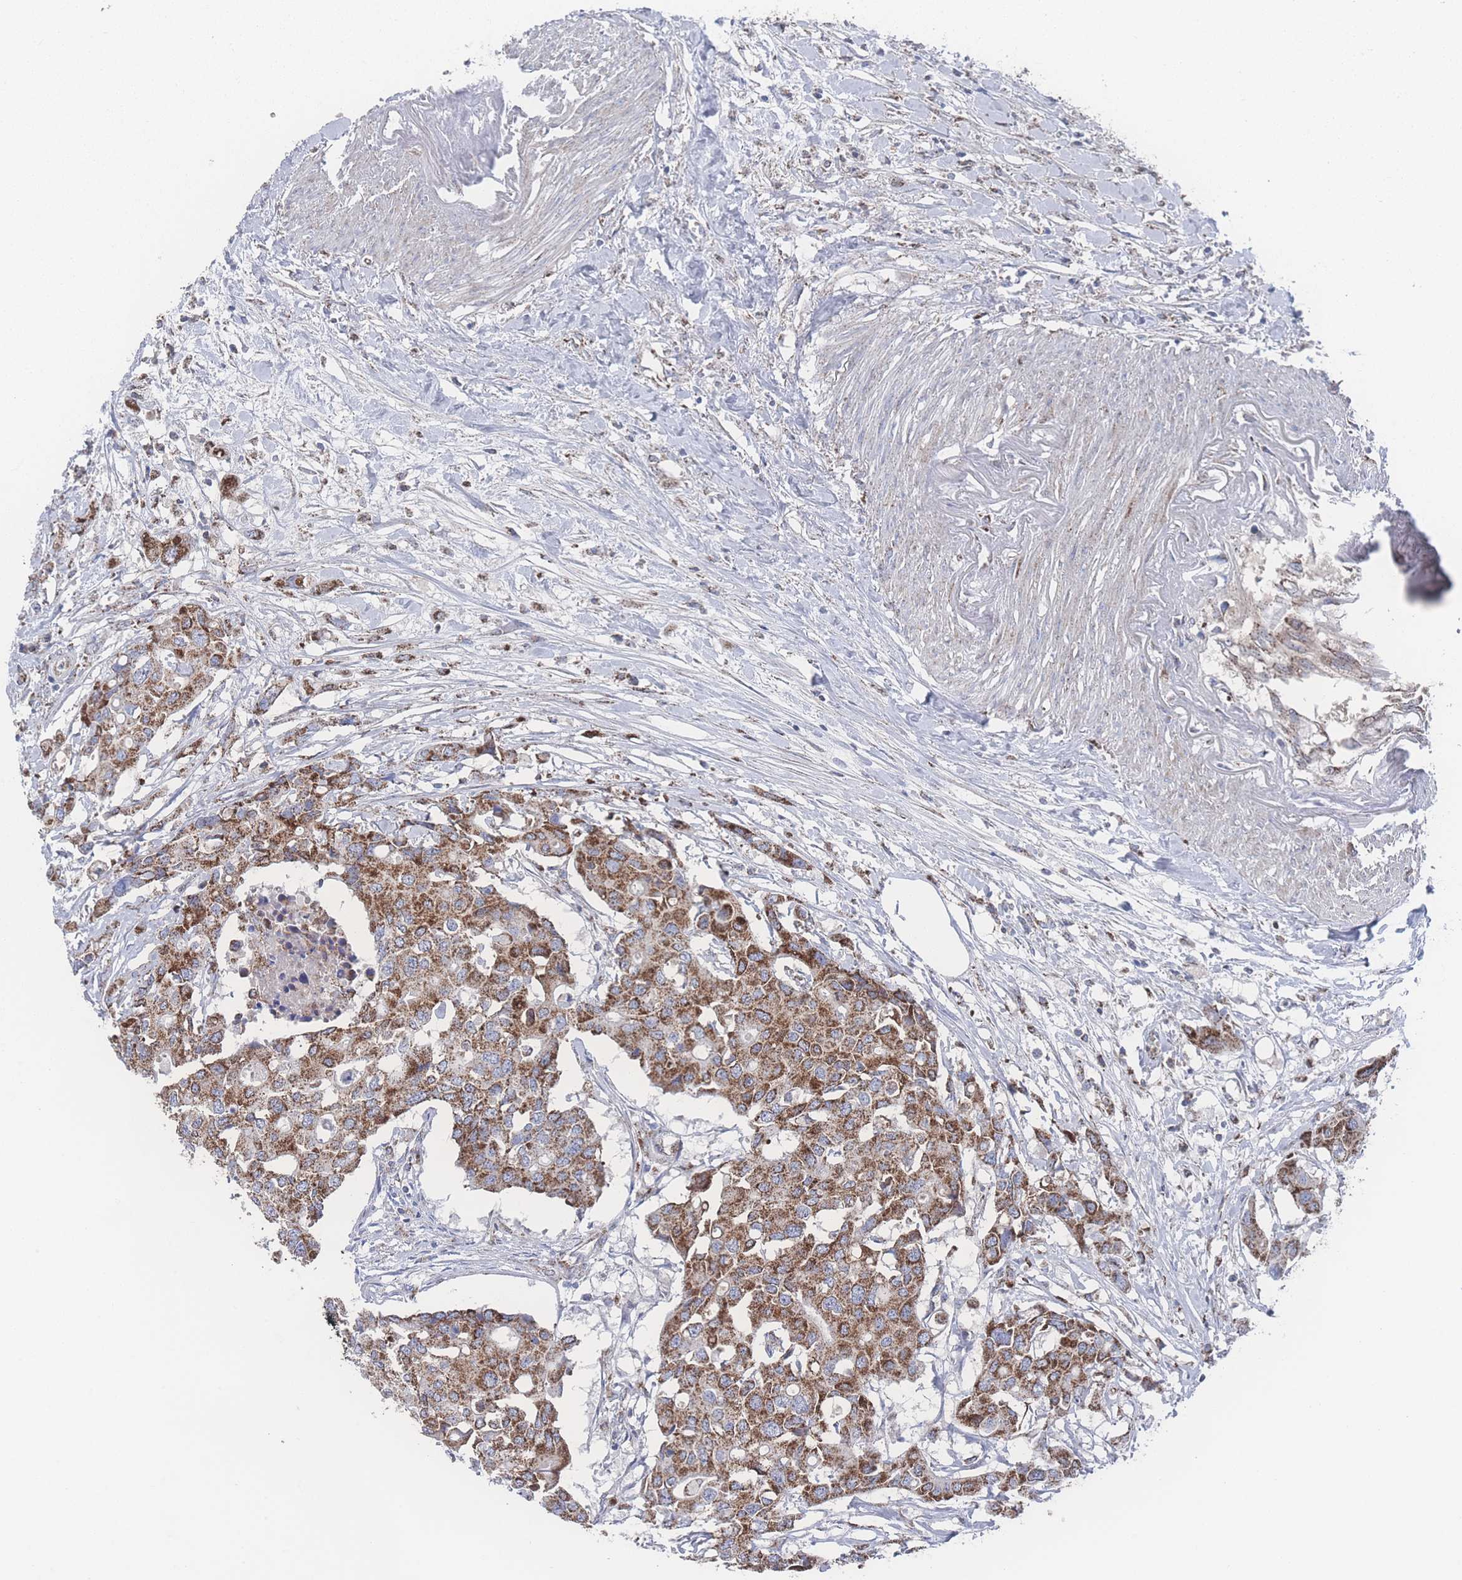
{"staining": {"intensity": "strong", "quantity": ">75%", "location": "cytoplasmic/membranous"}, "tissue": "colorectal cancer", "cell_type": "Tumor cells", "image_type": "cancer", "snomed": [{"axis": "morphology", "description": "Adenocarcinoma, NOS"}, {"axis": "topography", "description": "Colon"}], "caption": "Protein staining shows strong cytoplasmic/membranous expression in about >75% of tumor cells in colorectal adenocarcinoma.", "gene": "PEX14", "patient": {"sex": "male", "age": 77}}